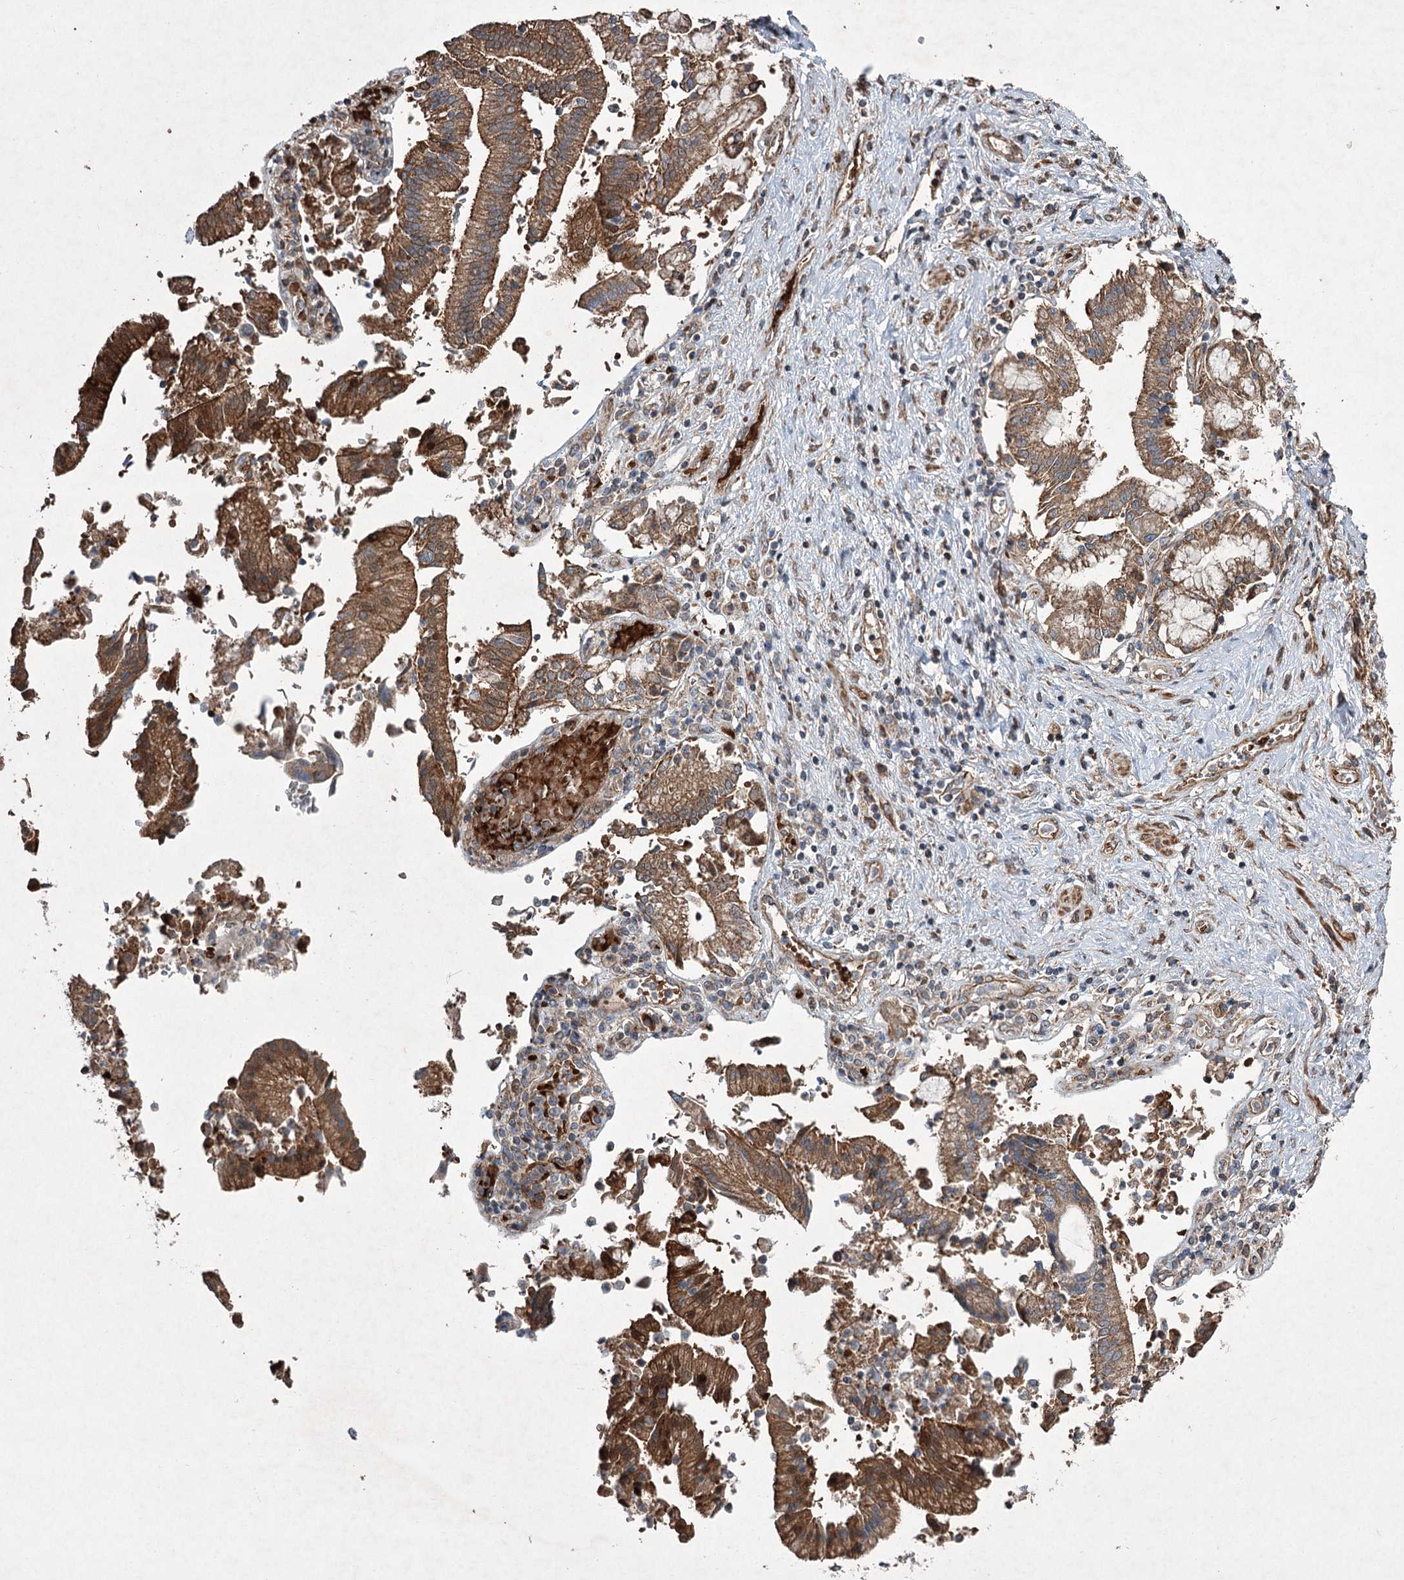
{"staining": {"intensity": "moderate", "quantity": ">75%", "location": "cytoplasmic/membranous"}, "tissue": "pancreatic cancer", "cell_type": "Tumor cells", "image_type": "cancer", "snomed": [{"axis": "morphology", "description": "Adenocarcinoma, NOS"}, {"axis": "topography", "description": "Pancreas"}], "caption": "IHC micrograph of neoplastic tissue: pancreatic cancer (adenocarcinoma) stained using immunohistochemistry (IHC) reveals medium levels of moderate protein expression localized specifically in the cytoplasmic/membranous of tumor cells, appearing as a cytoplasmic/membranous brown color.", "gene": "SERINC5", "patient": {"sex": "male", "age": 46}}